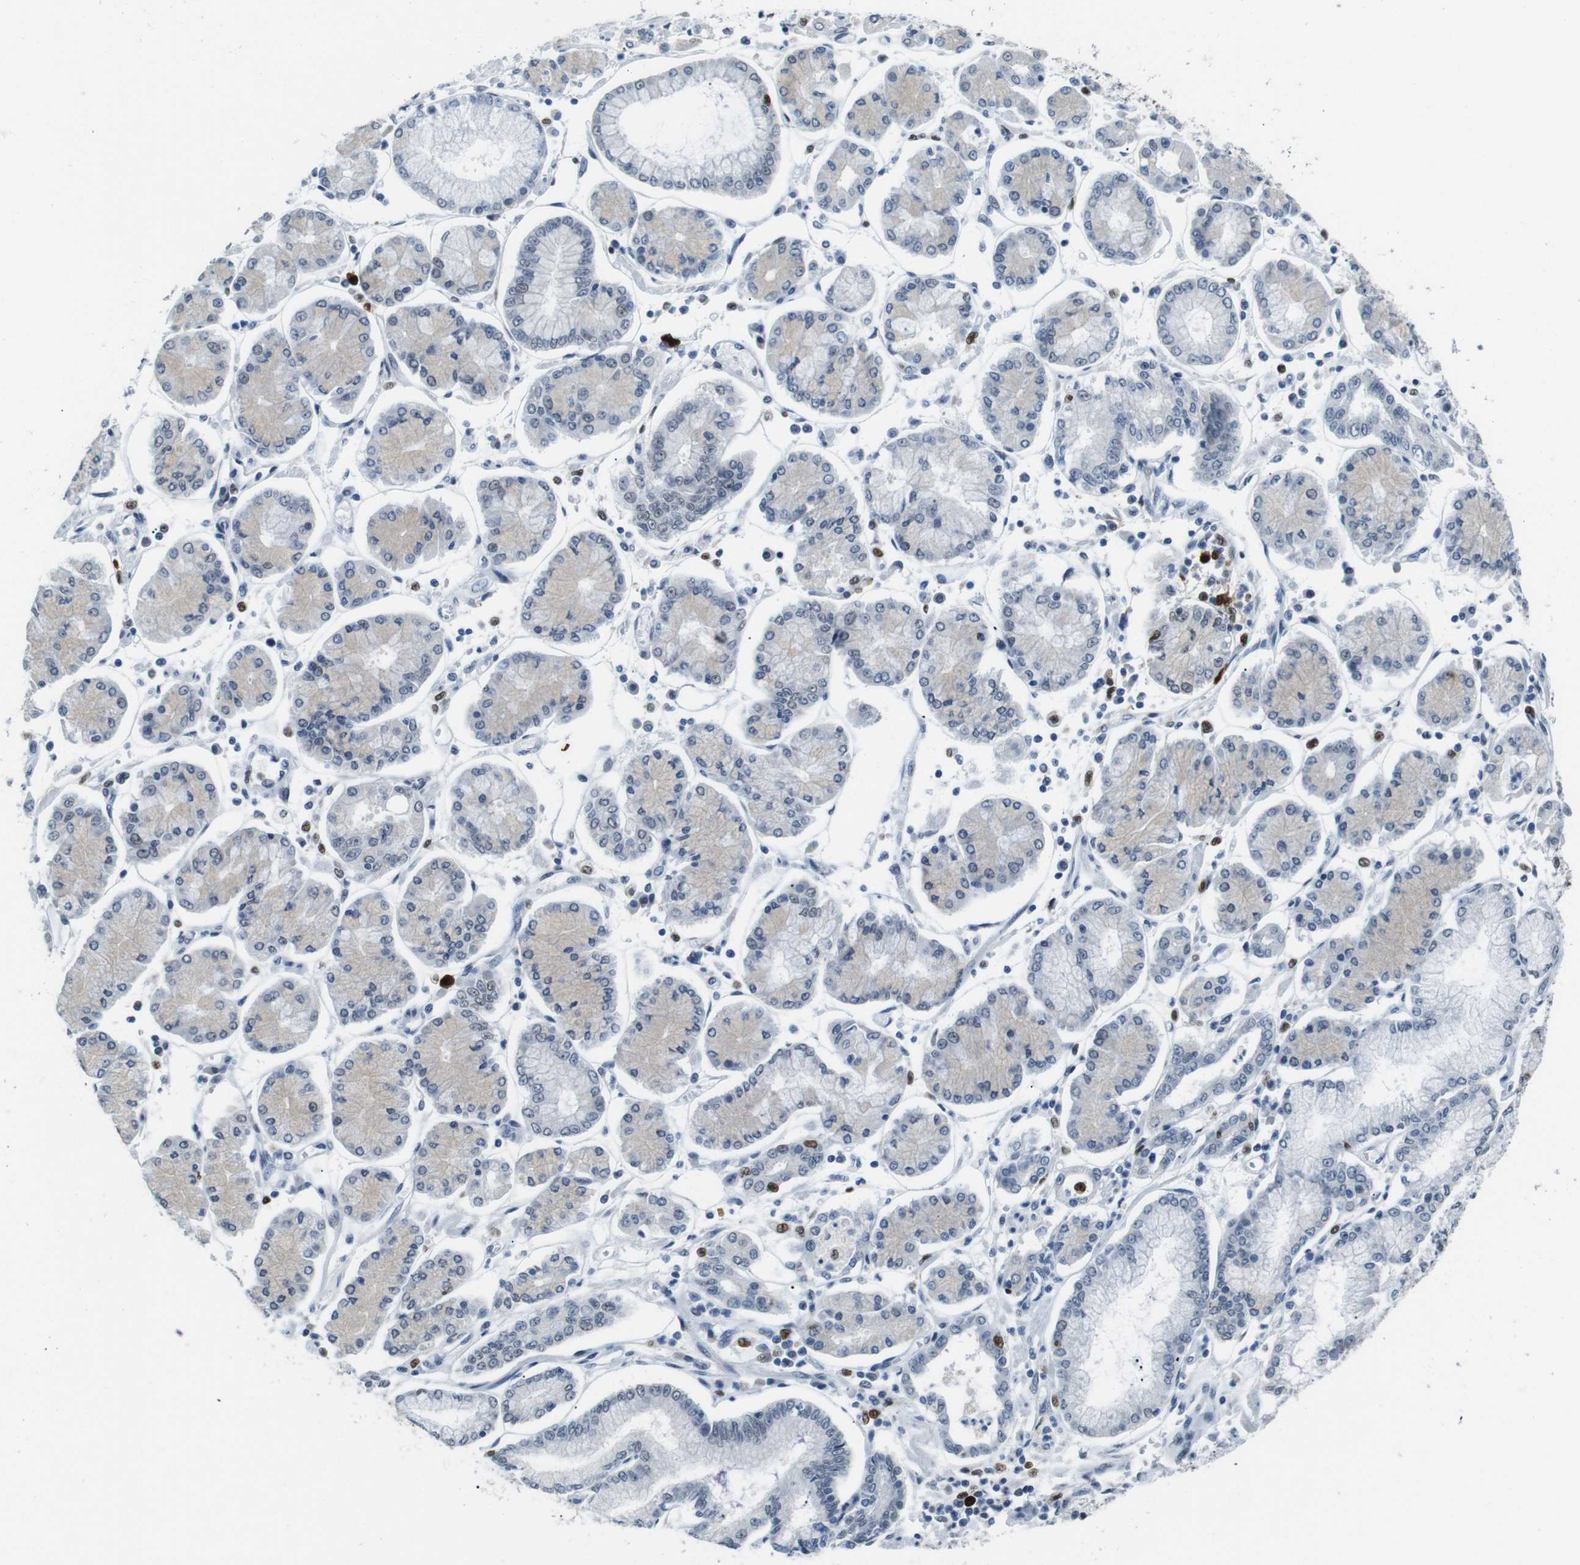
{"staining": {"intensity": "negative", "quantity": "none", "location": "none"}, "tissue": "stomach cancer", "cell_type": "Tumor cells", "image_type": "cancer", "snomed": [{"axis": "morphology", "description": "Adenocarcinoma, NOS"}, {"axis": "topography", "description": "Stomach"}], "caption": "DAB immunohistochemical staining of stomach cancer displays no significant positivity in tumor cells. (Brightfield microscopy of DAB (3,3'-diaminobenzidine) immunohistochemistry at high magnification).", "gene": "IRF8", "patient": {"sex": "male", "age": 76}}